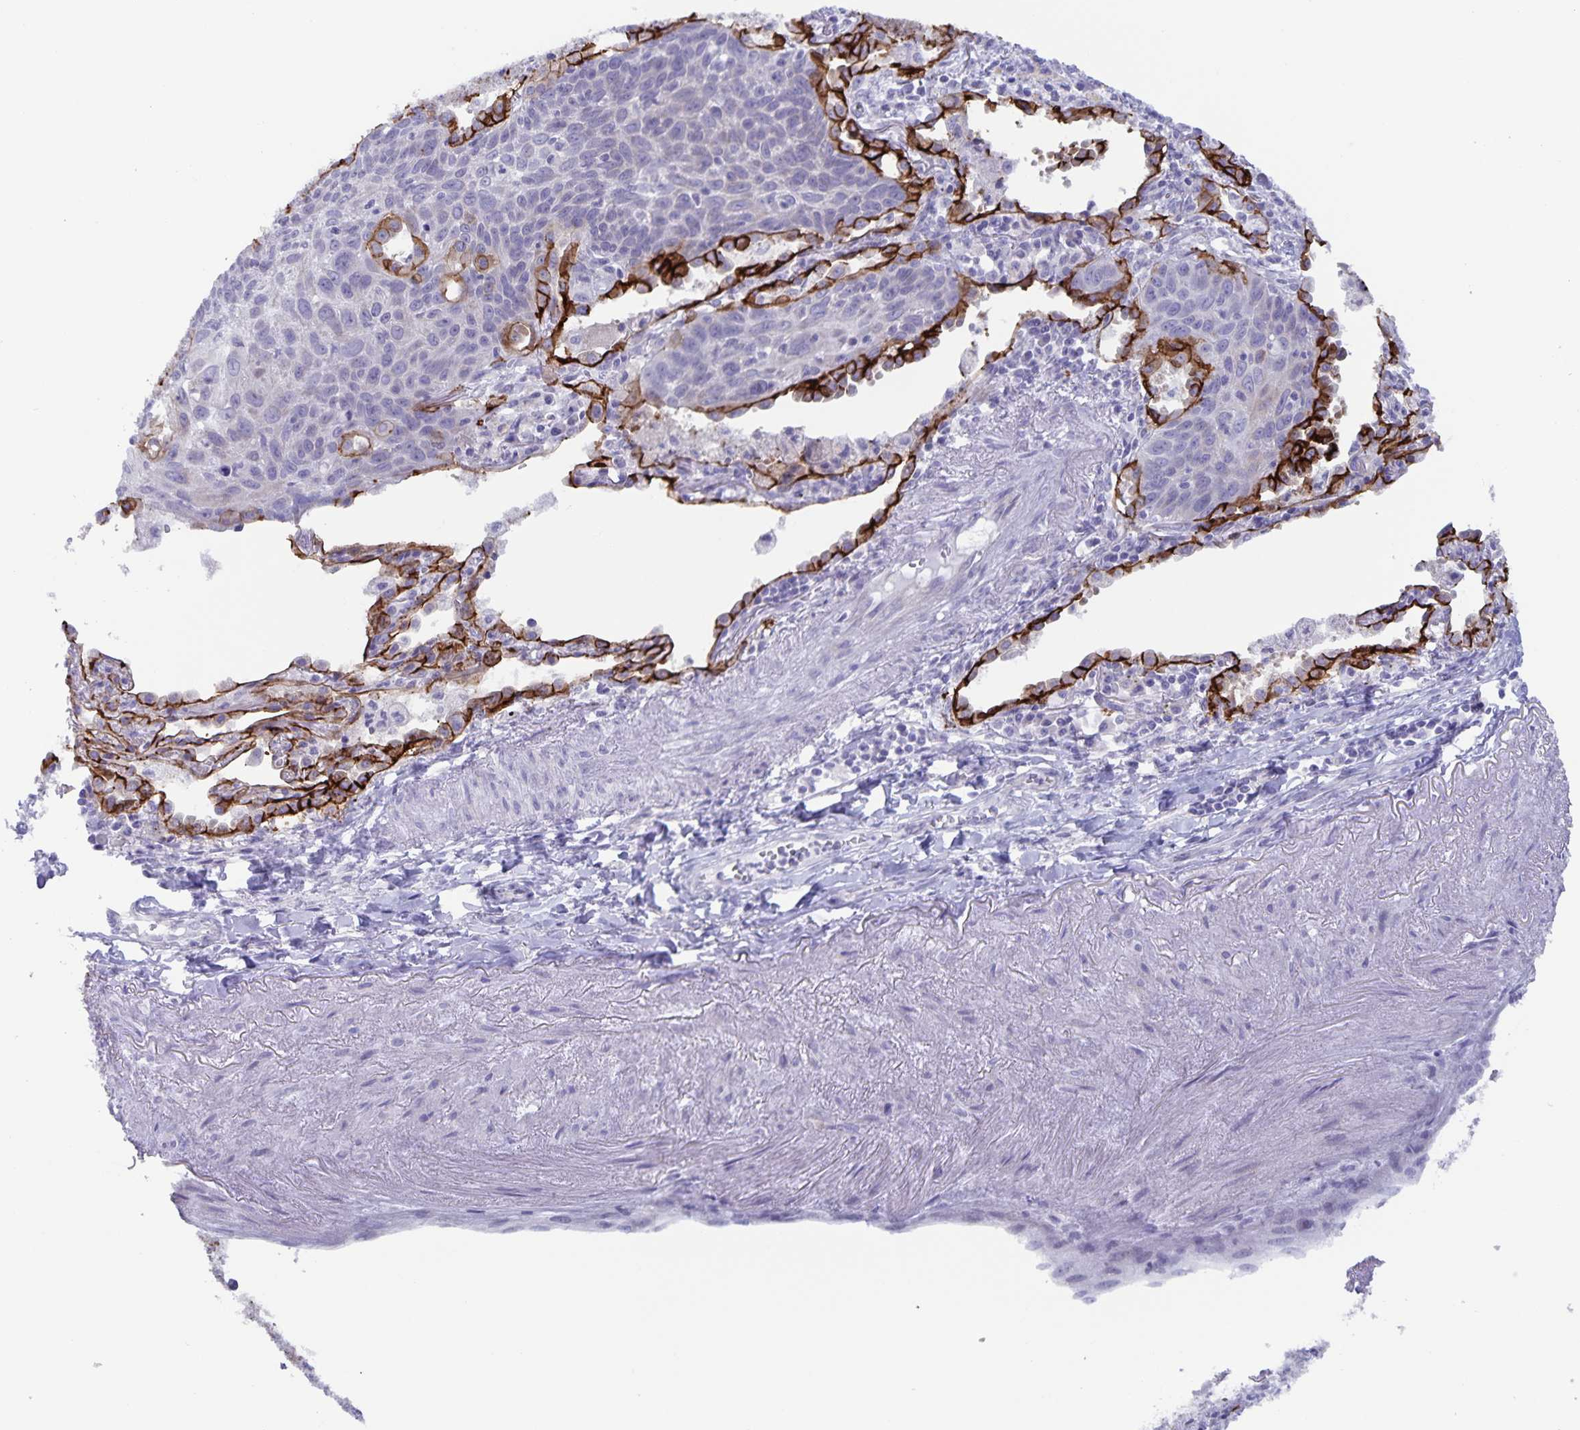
{"staining": {"intensity": "strong", "quantity": "<25%", "location": "cytoplasmic/membranous"}, "tissue": "lung cancer", "cell_type": "Tumor cells", "image_type": "cancer", "snomed": [{"axis": "morphology", "description": "Squamous cell carcinoma, NOS"}, {"axis": "topography", "description": "Lung"}], "caption": "Protein expression analysis of human lung cancer reveals strong cytoplasmic/membranous positivity in about <25% of tumor cells.", "gene": "AQP4", "patient": {"sex": "male", "age": 71}}